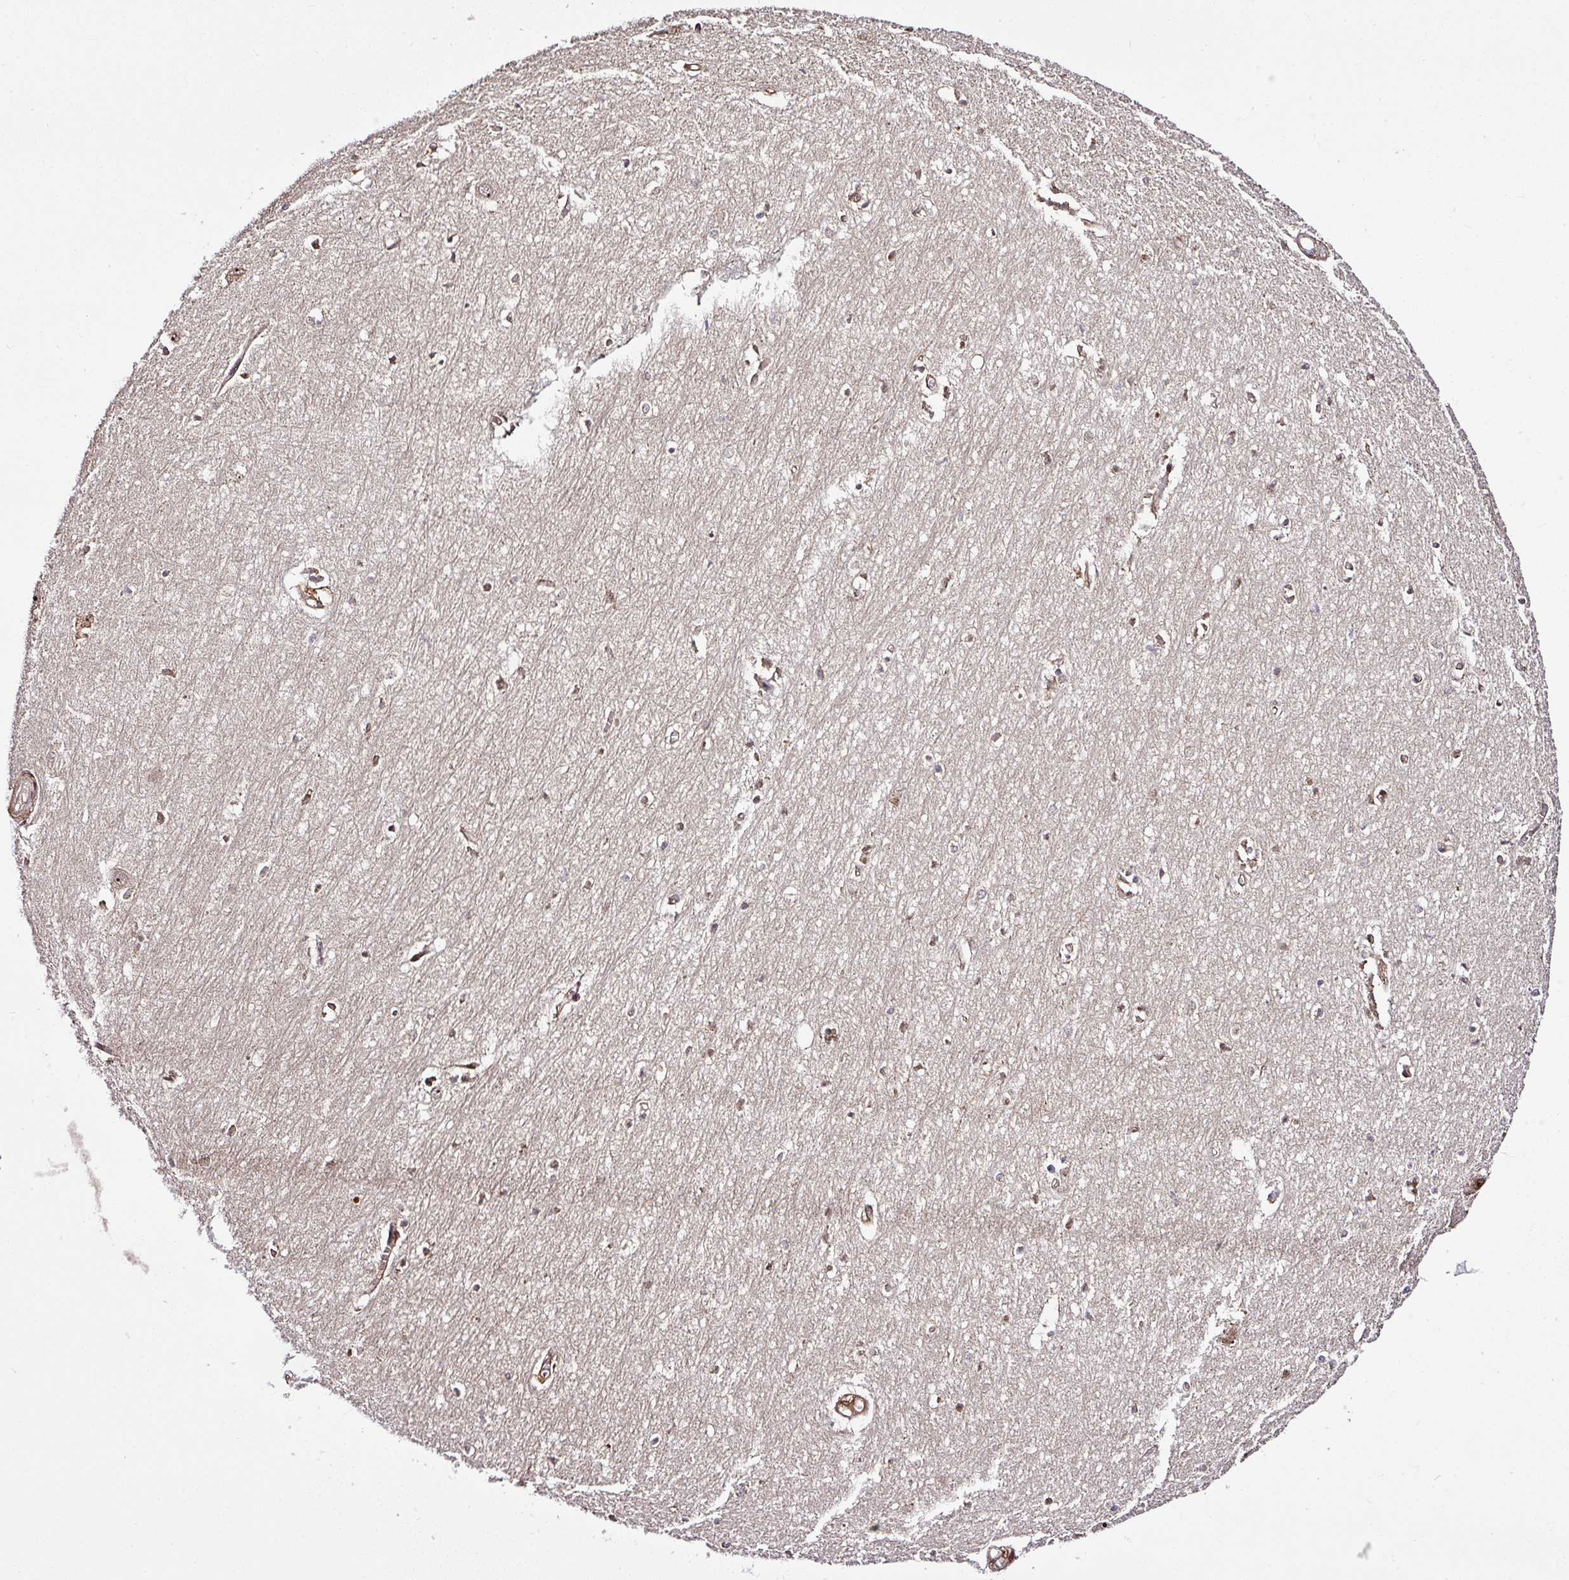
{"staining": {"intensity": "moderate", "quantity": ">75%", "location": "nuclear"}, "tissue": "hippocampus", "cell_type": "Glial cells", "image_type": "normal", "snomed": [{"axis": "morphology", "description": "Normal tissue, NOS"}, {"axis": "topography", "description": "Hippocampus"}], "caption": "Unremarkable hippocampus was stained to show a protein in brown. There is medium levels of moderate nuclear positivity in about >75% of glial cells. The staining was performed using DAB, with brown indicating positive protein expression. Nuclei are stained blue with hematoxylin.", "gene": "FAM153A", "patient": {"sex": "female", "age": 64}}